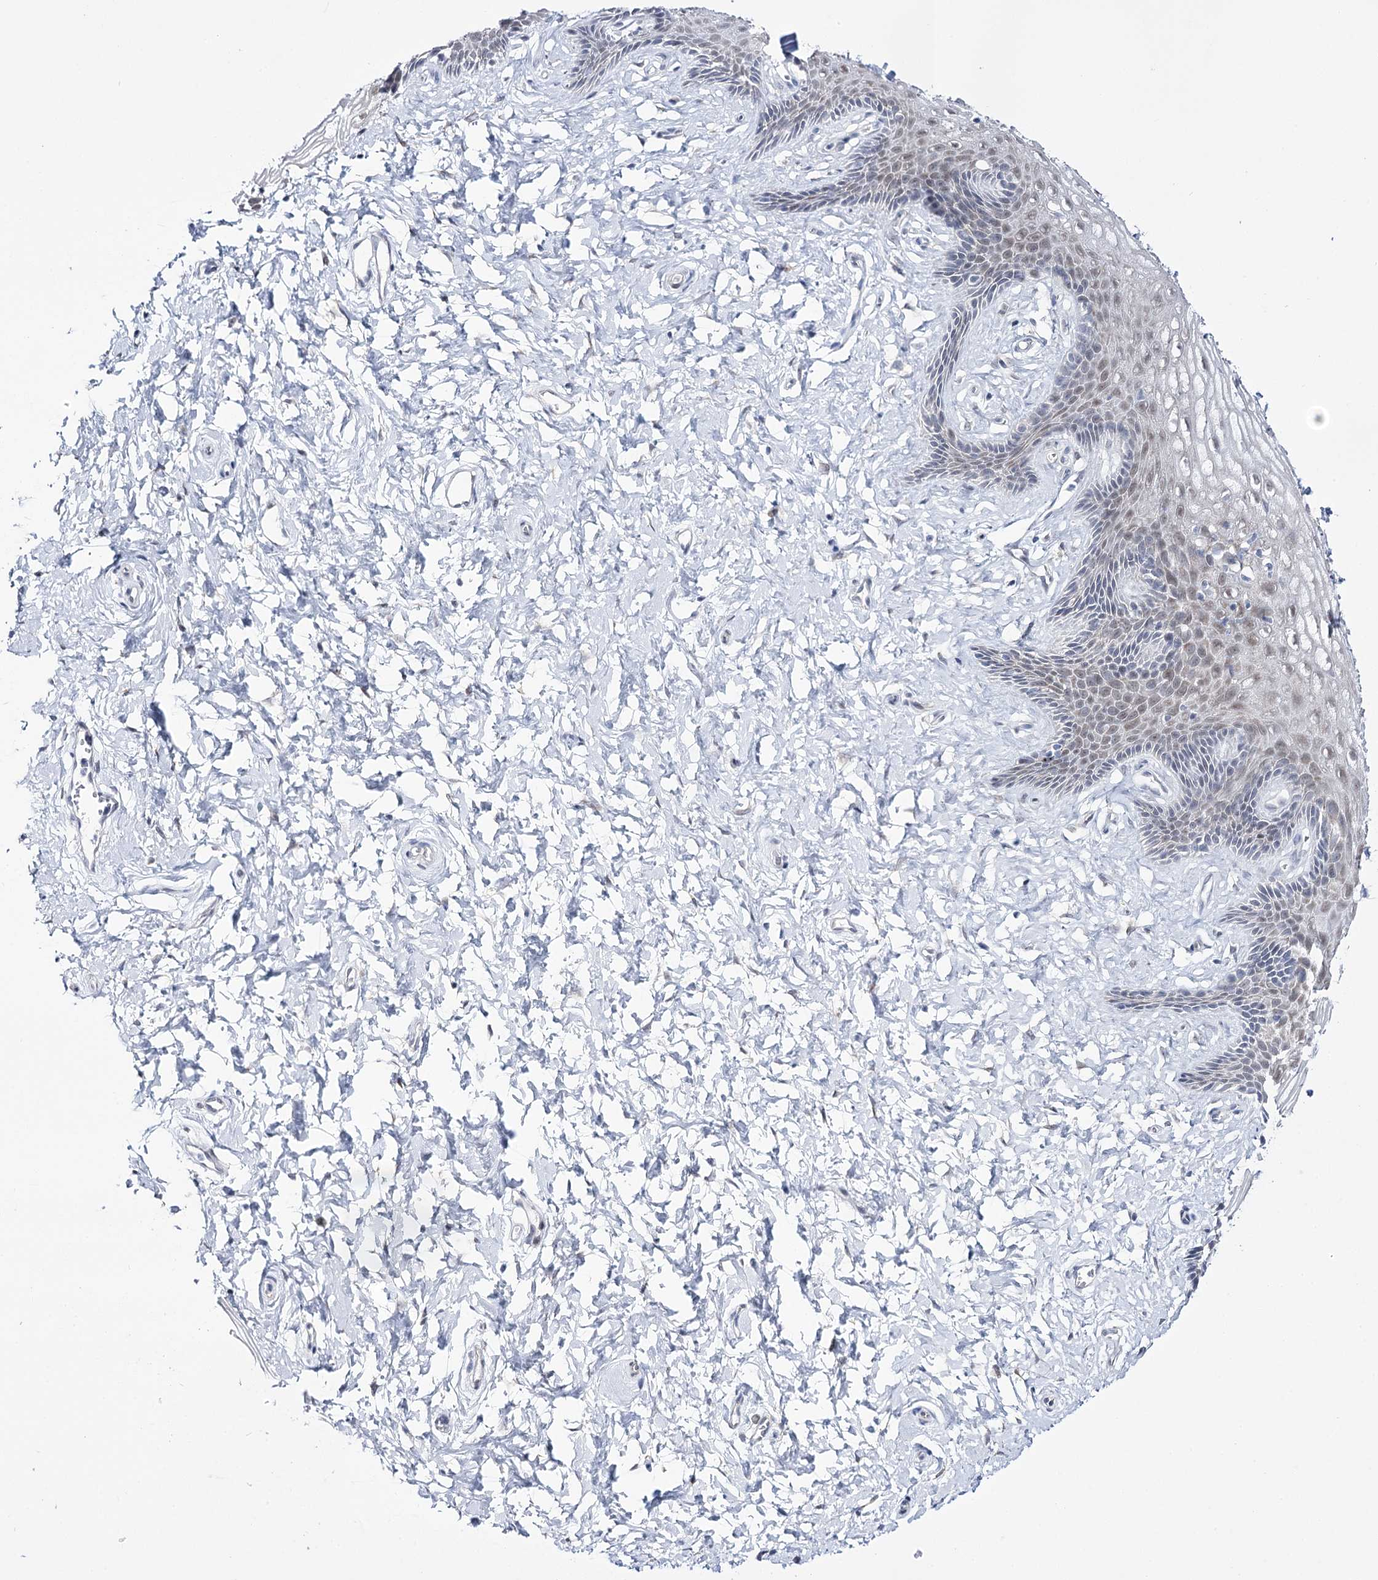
{"staining": {"intensity": "moderate", "quantity": "<25%", "location": "nuclear"}, "tissue": "vagina", "cell_type": "Squamous epithelial cells", "image_type": "normal", "snomed": [{"axis": "morphology", "description": "Normal tissue, NOS"}, {"axis": "topography", "description": "Vagina"}, {"axis": "topography", "description": "Cervix"}], "caption": "Approximately <25% of squamous epithelial cells in normal human vagina demonstrate moderate nuclear protein positivity as visualized by brown immunohistochemical staining.", "gene": "RBM15B", "patient": {"sex": "female", "age": 40}}